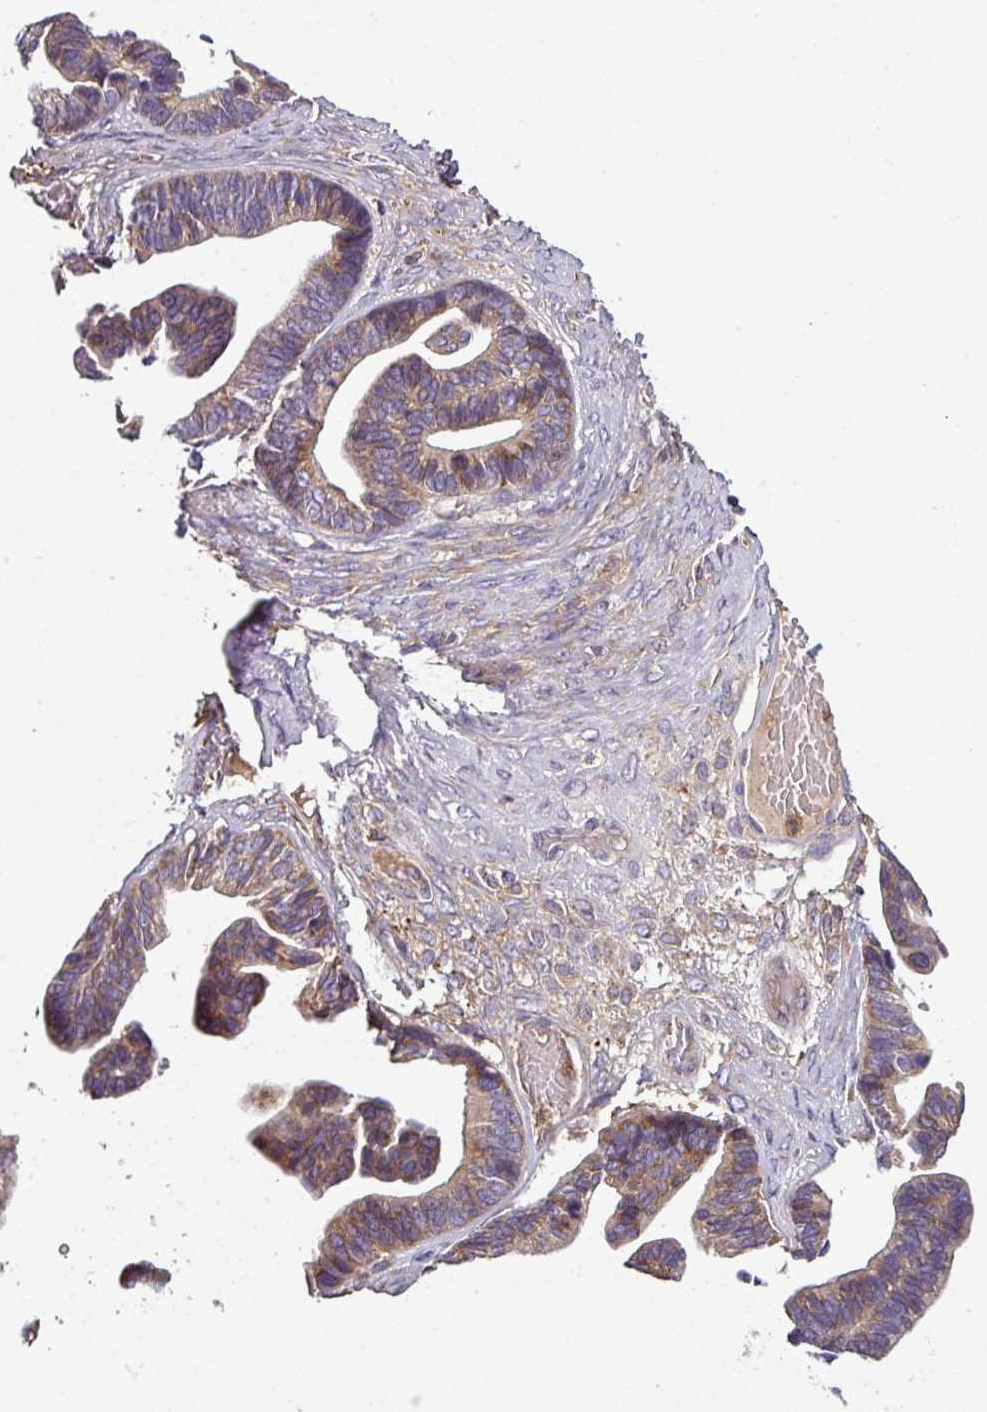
{"staining": {"intensity": "moderate", "quantity": ">75%", "location": "cytoplasmic/membranous"}, "tissue": "ovarian cancer", "cell_type": "Tumor cells", "image_type": "cancer", "snomed": [{"axis": "morphology", "description": "Cystadenocarcinoma, serous, NOS"}, {"axis": "topography", "description": "Ovary"}], "caption": "A brown stain labels moderate cytoplasmic/membranous positivity of a protein in human ovarian cancer tumor cells.", "gene": "LRRC74B", "patient": {"sex": "female", "age": 56}}